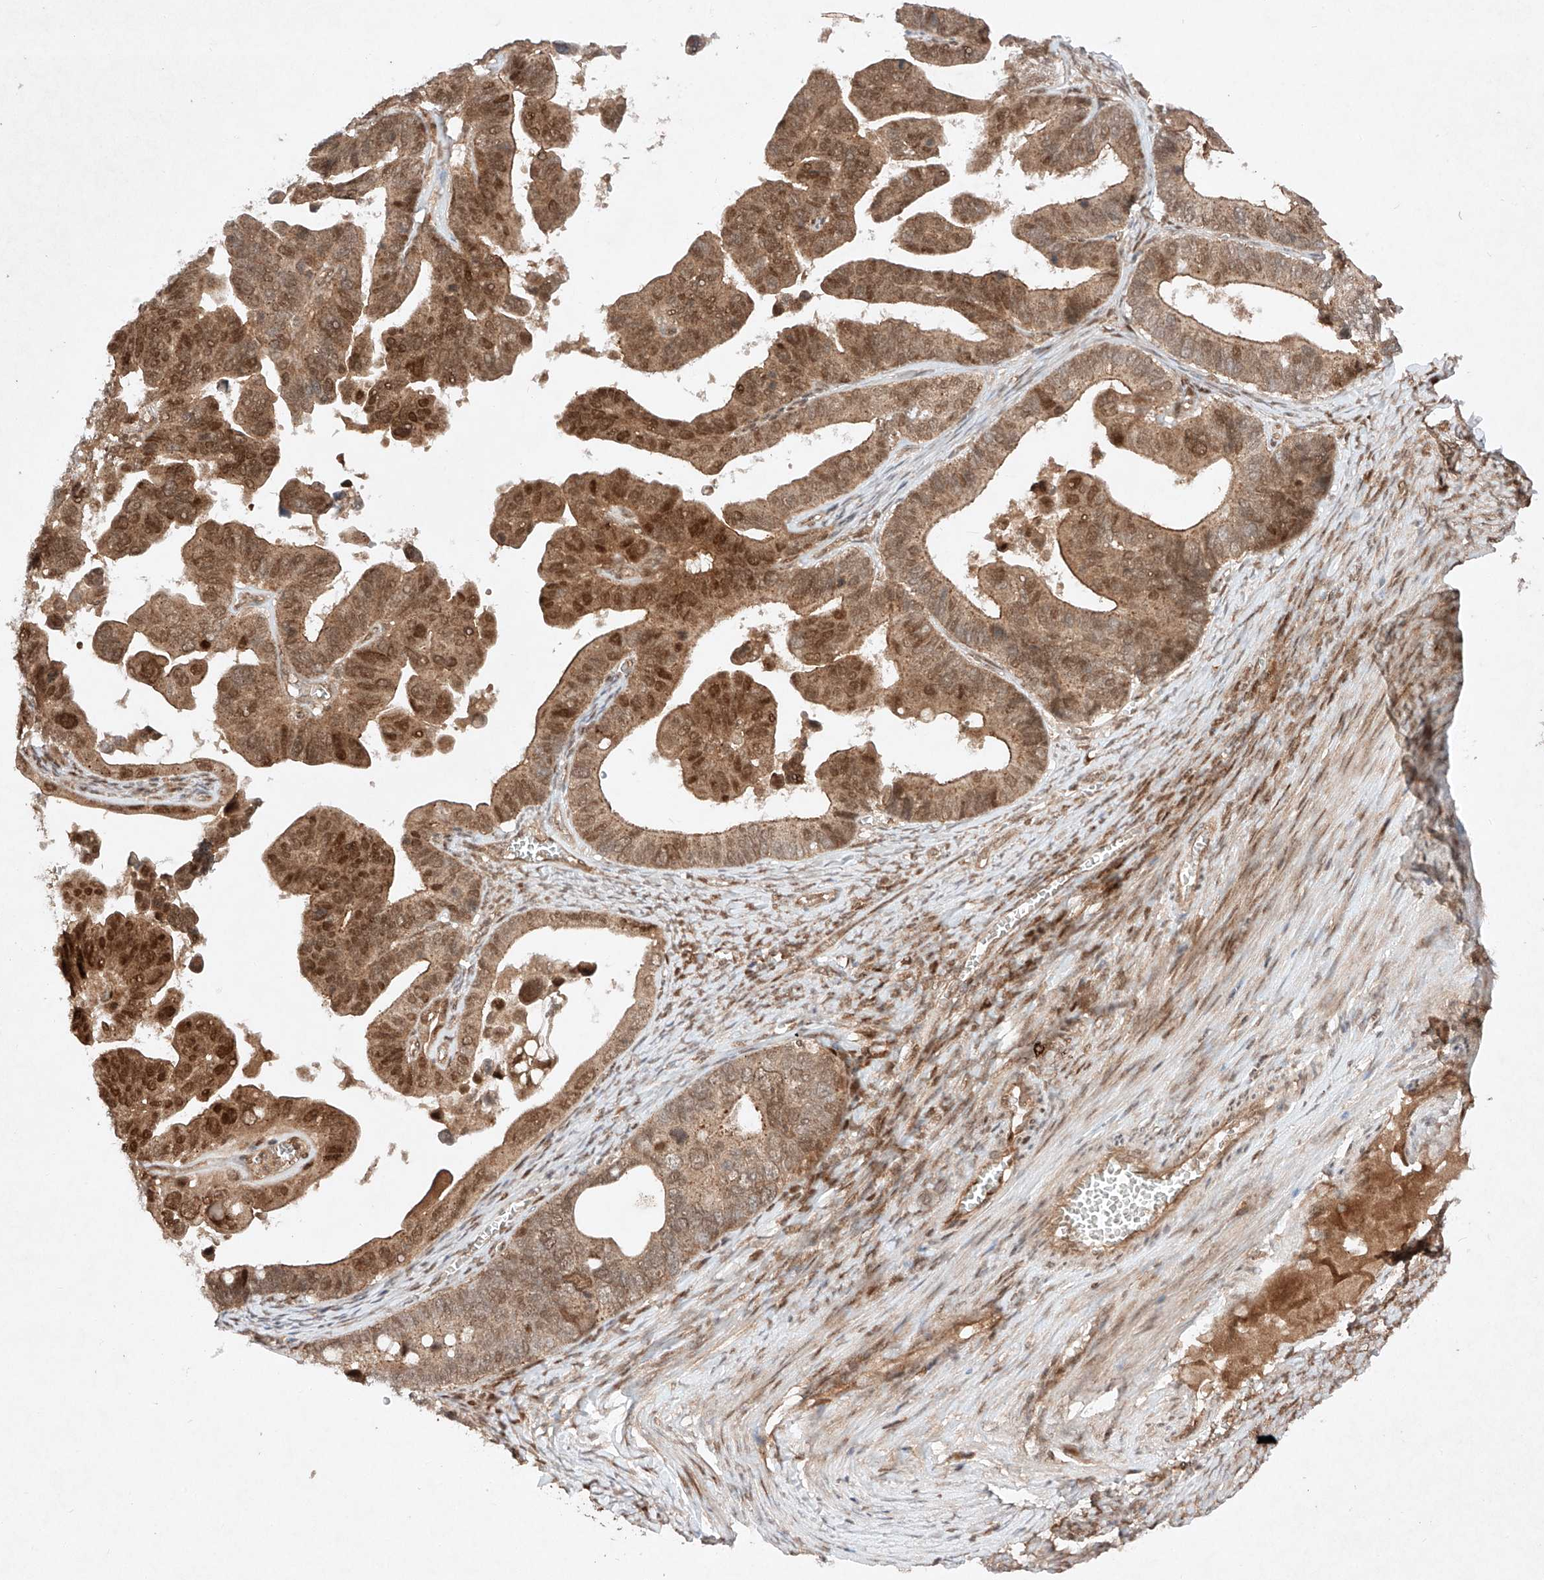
{"staining": {"intensity": "moderate", "quantity": ">75%", "location": "cytoplasmic/membranous,nuclear"}, "tissue": "ovarian cancer", "cell_type": "Tumor cells", "image_type": "cancer", "snomed": [{"axis": "morphology", "description": "Cystadenocarcinoma, serous, NOS"}, {"axis": "topography", "description": "Ovary"}], "caption": "Tumor cells display medium levels of moderate cytoplasmic/membranous and nuclear staining in approximately >75% of cells in human serous cystadenocarcinoma (ovarian).", "gene": "RNF31", "patient": {"sex": "female", "age": 56}}